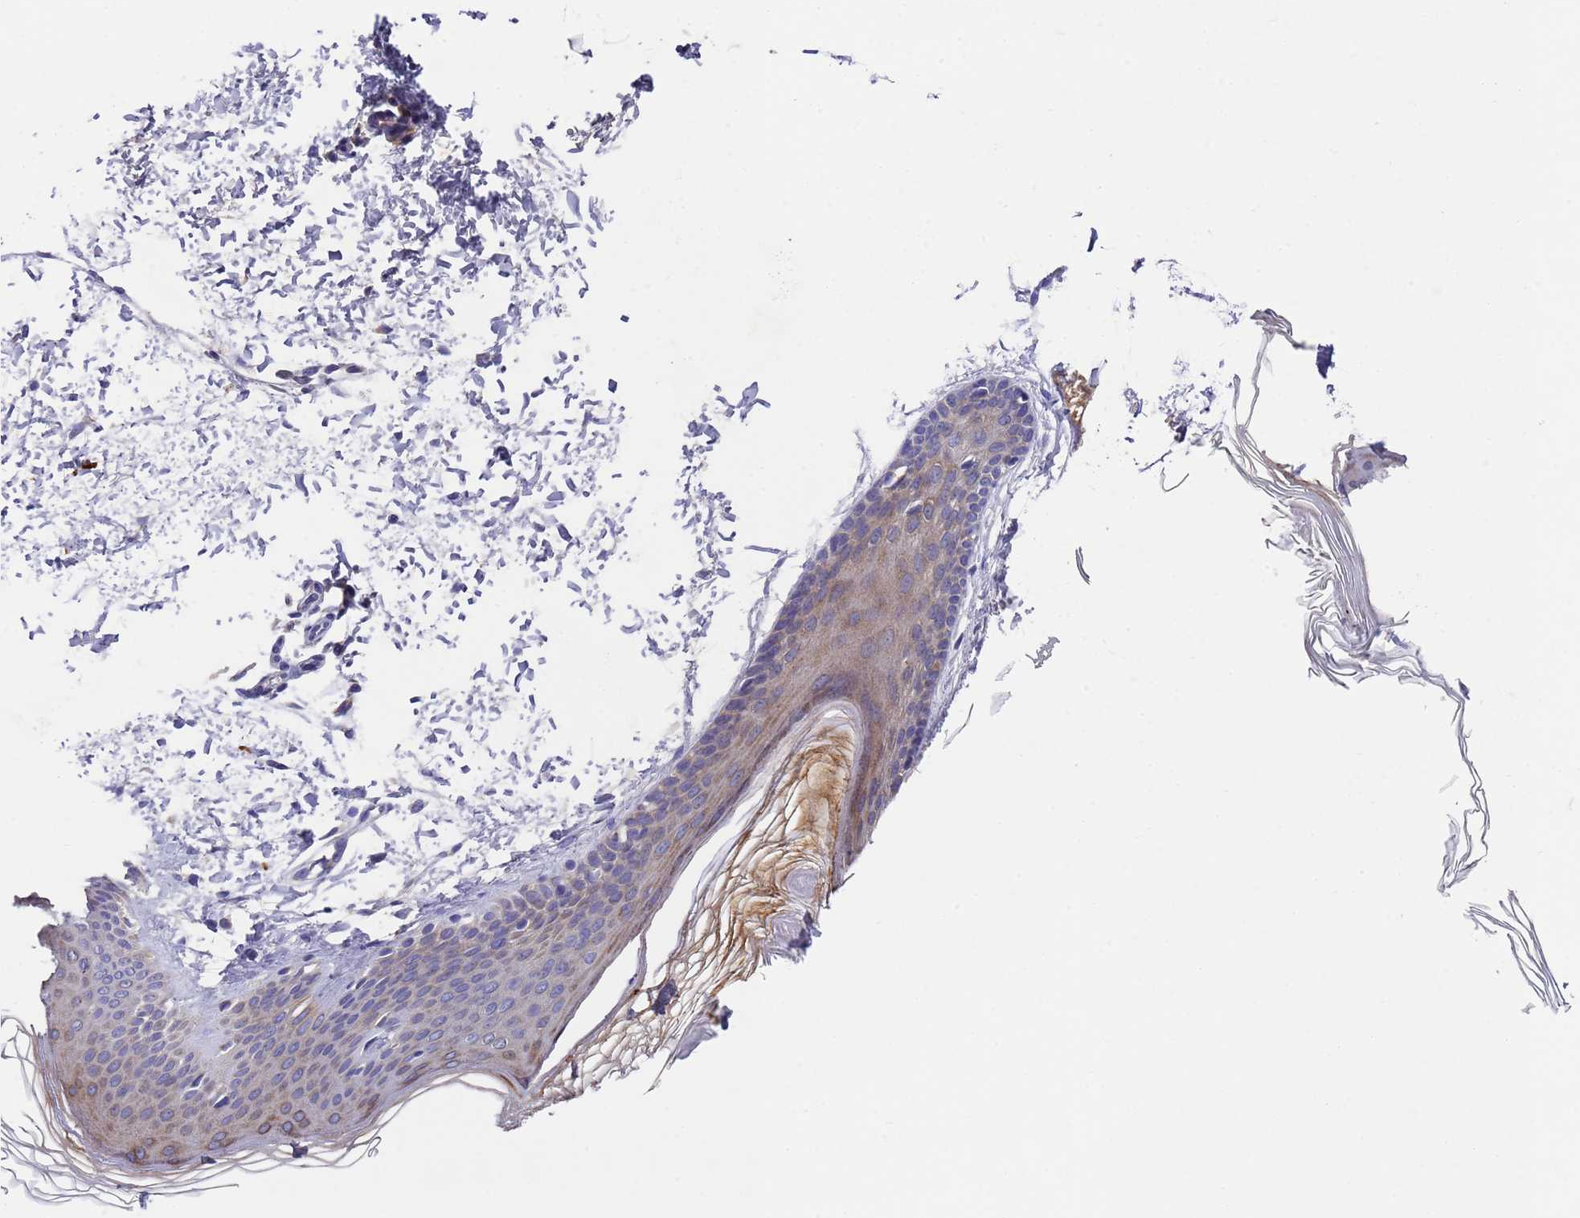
{"staining": {"intensity": "negative", "quantity": "none", "location": "none"}, "tissue": "skin", "cell_type": "Fibroblasts", "image_type": "normal", "snomed": [{"axis": "morphology", "description": "Normal tissue, NOS"}, {"axis": "topography", "description": "Skin"}], "caption": "Immunohistochemical staining of unremarkable human skin displays no significant positivity in fibroblasts.", "gene": "DCAF12L1", "patient": {"sex": "female", "age": 27}}